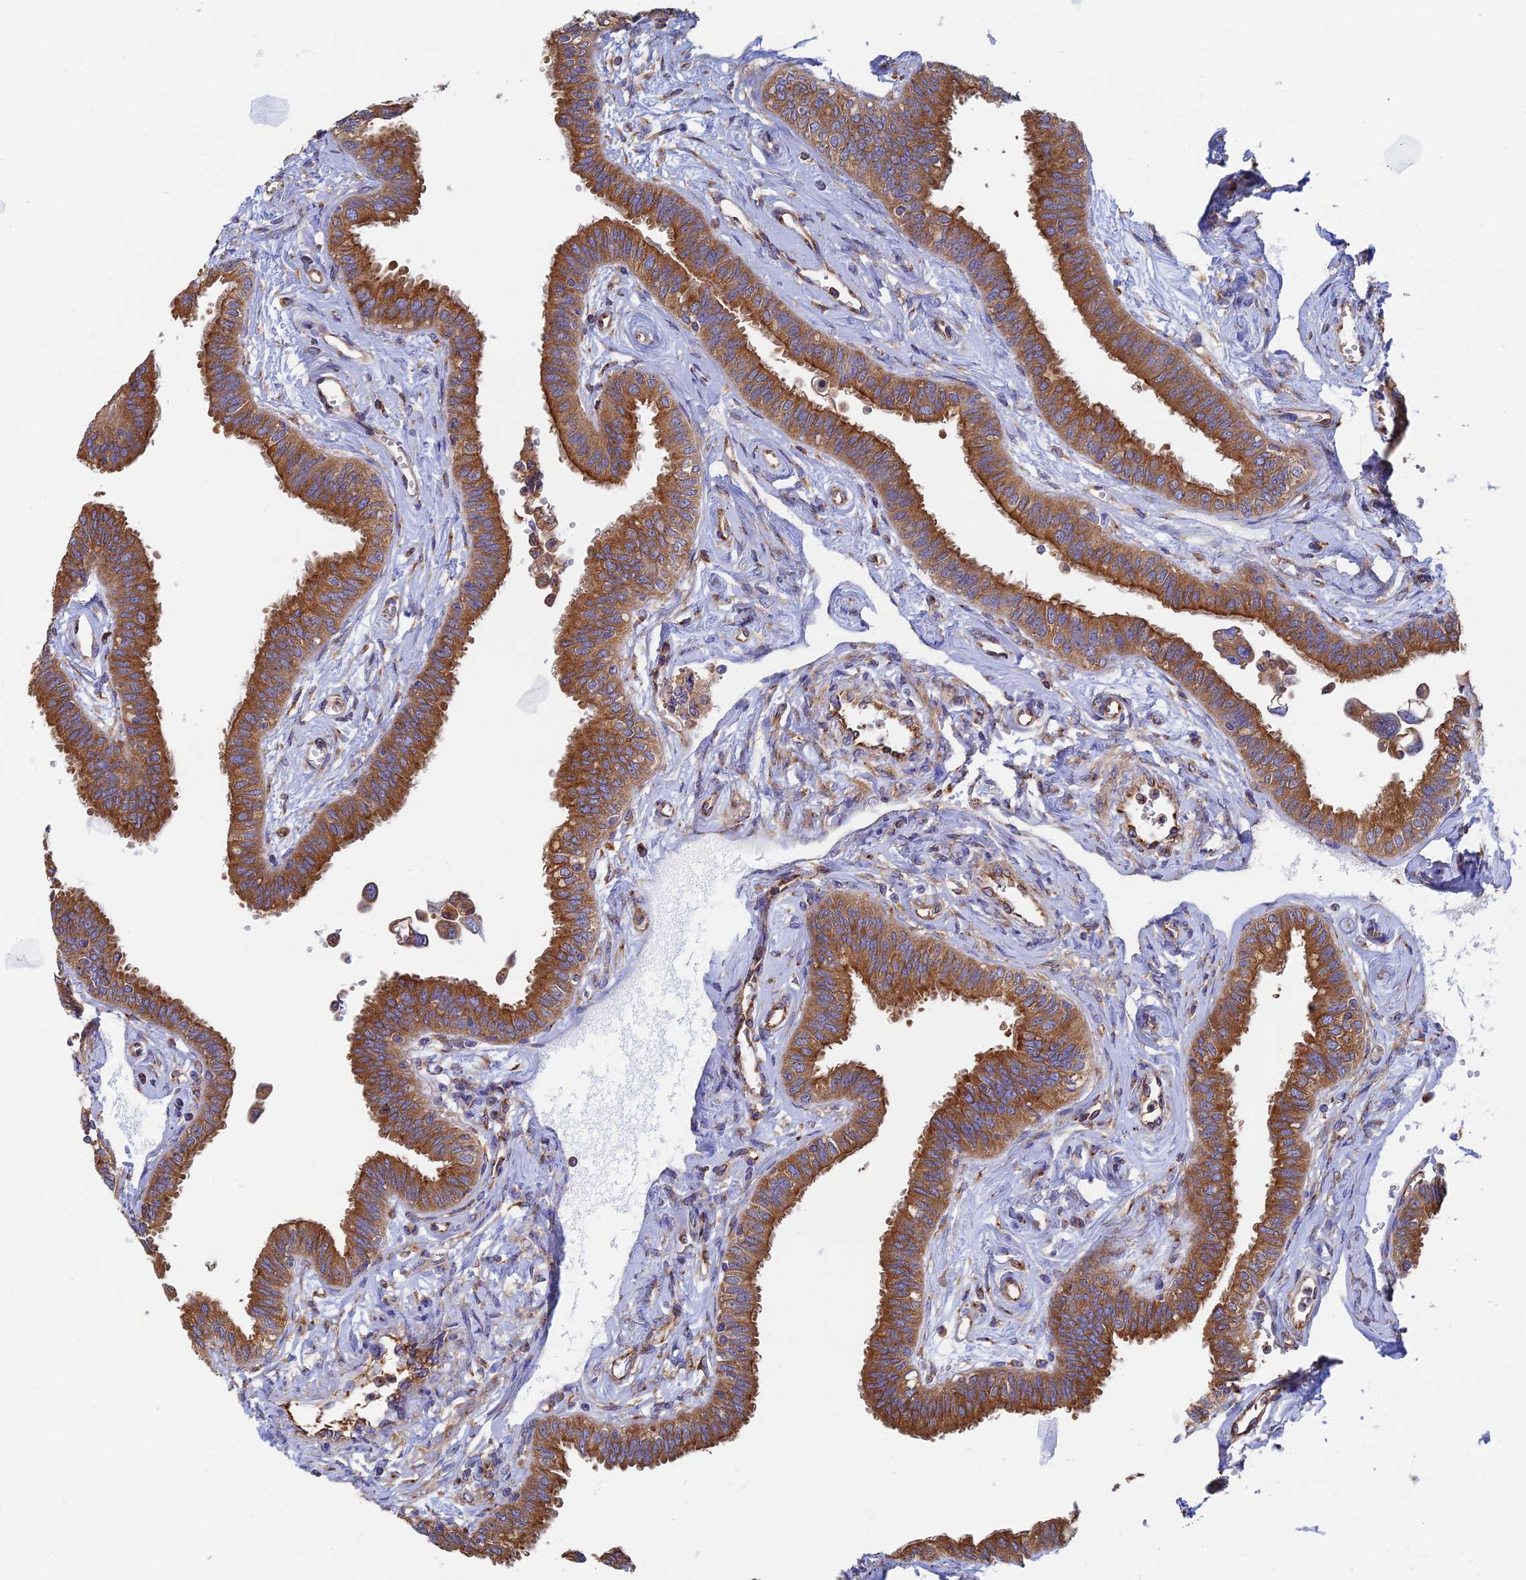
{"staining": {"intensity": "strong", "quantity": ">75%", "location": "cytoplasmic/membranous"}, "tissue": "fallopian tube", "cell_type": "Glandular cells", "image_type": "normal", "snomed": [{"axis": "morphology", "description": "Normal tissue, NOS"}, {"axis": "morphology", "description": "Carcinoma, NOS"}, {"axis": "topography", "description": "Fallopian tube"}, {"axis": "topography", "description": "Ovary"}], "caption": "Immunohistochemical staining of normal human fallopian tube reveals strong cytoplasmic/membranous protein positivity in about >75% of glandular cells. The staining was performed using DAB, with brown indicating positive protein expression. Nuclei are stained blue with hematoxylin.", "gene": "DCTN2", "patient": {"sex": "female", "age": 59}}